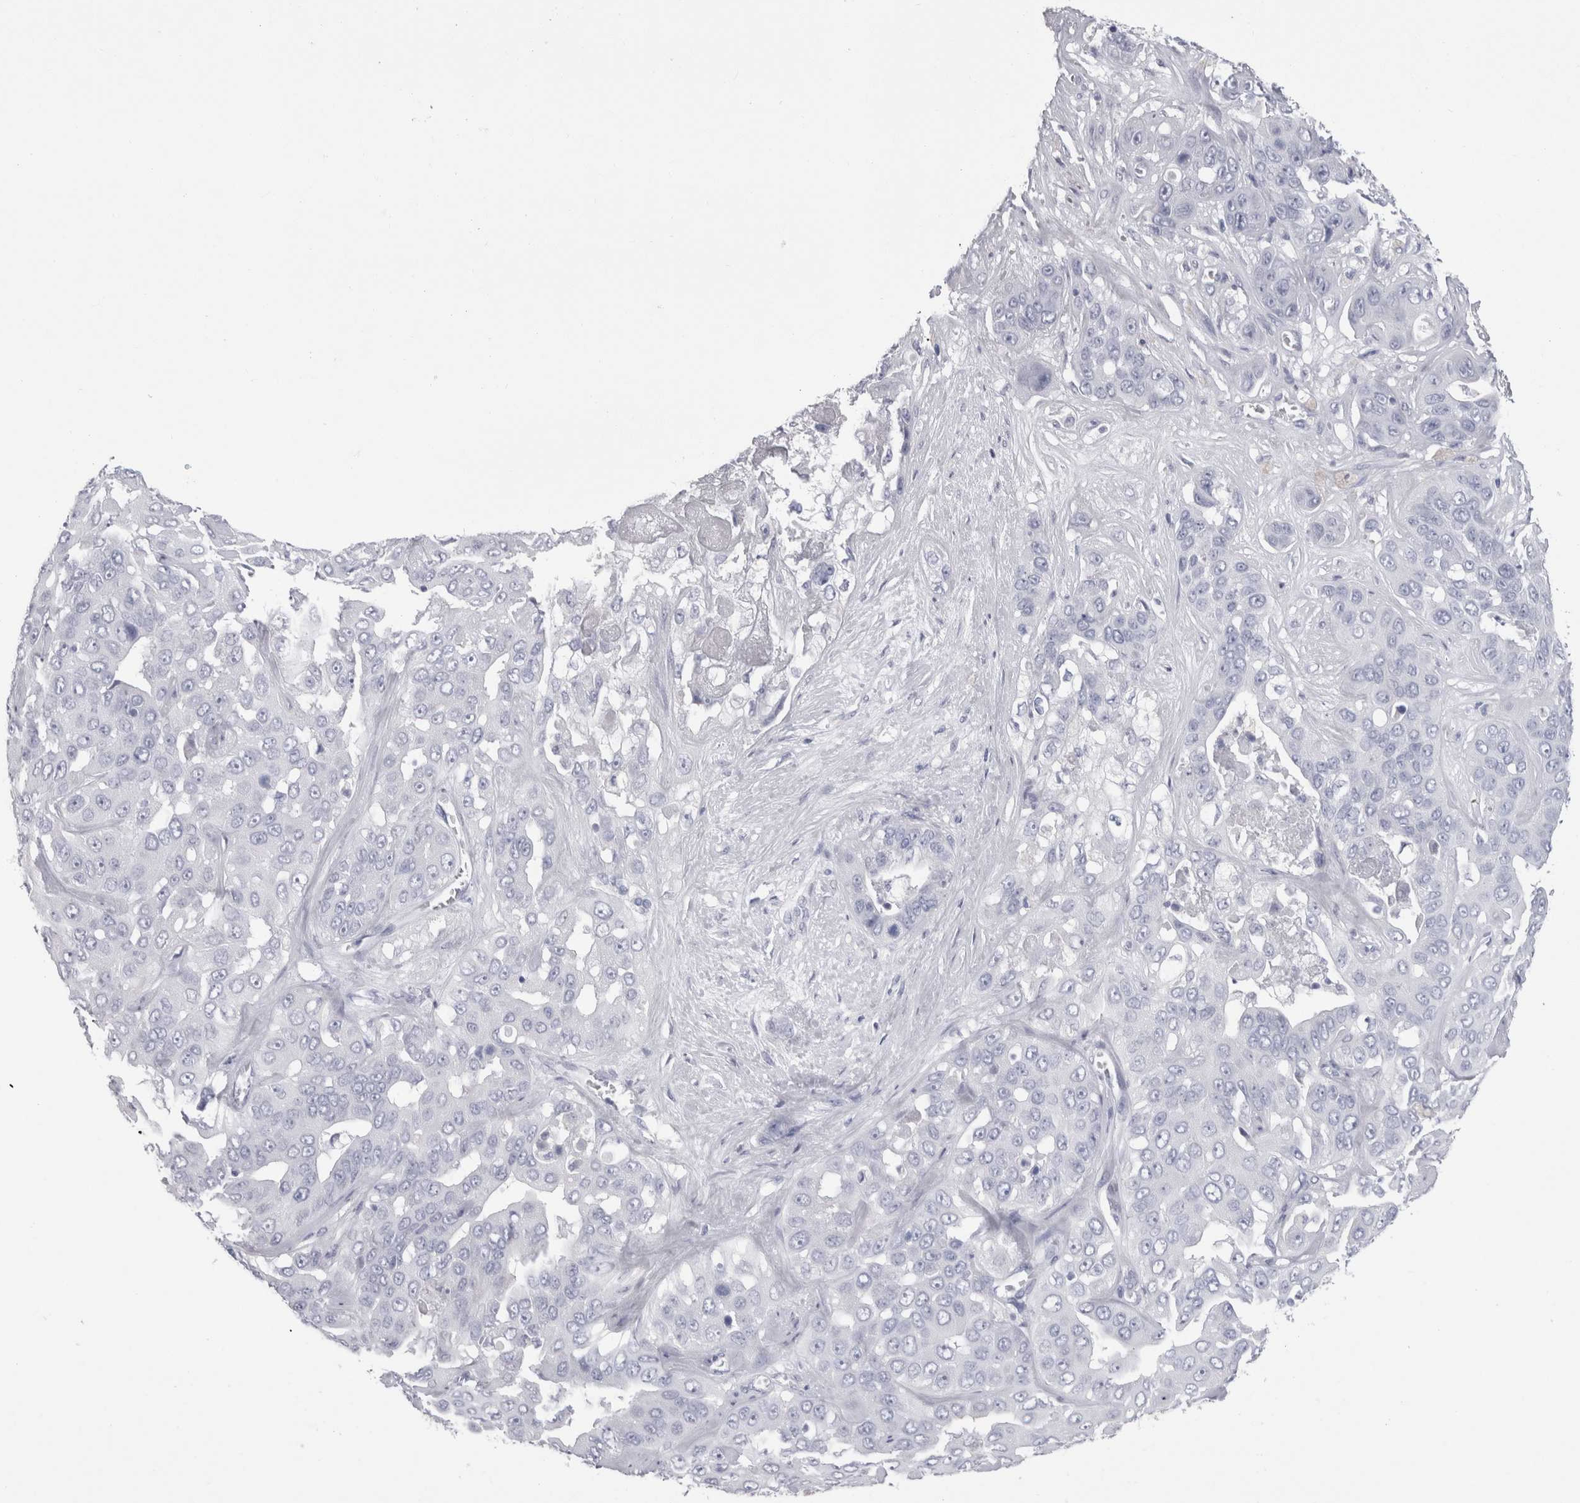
{"staining": {"intensity": "negative", "quantity": "none", "location": "none"}, "tissue": "liver cancer", "cell_type": "Tumor cells", "image_type": "cancer", "snomed": [{"axis": "morphology", "description": "Cholangiocarcinoma"}, {"axis": "topography", "description": "Liver"}], "caption": "Immunohistochemical staining of human cholangiocarcinoma (liver) shows no significant positivity in tumor cells.", "gene": "PTH", "patient": {"sex": "female", "age": 52}}